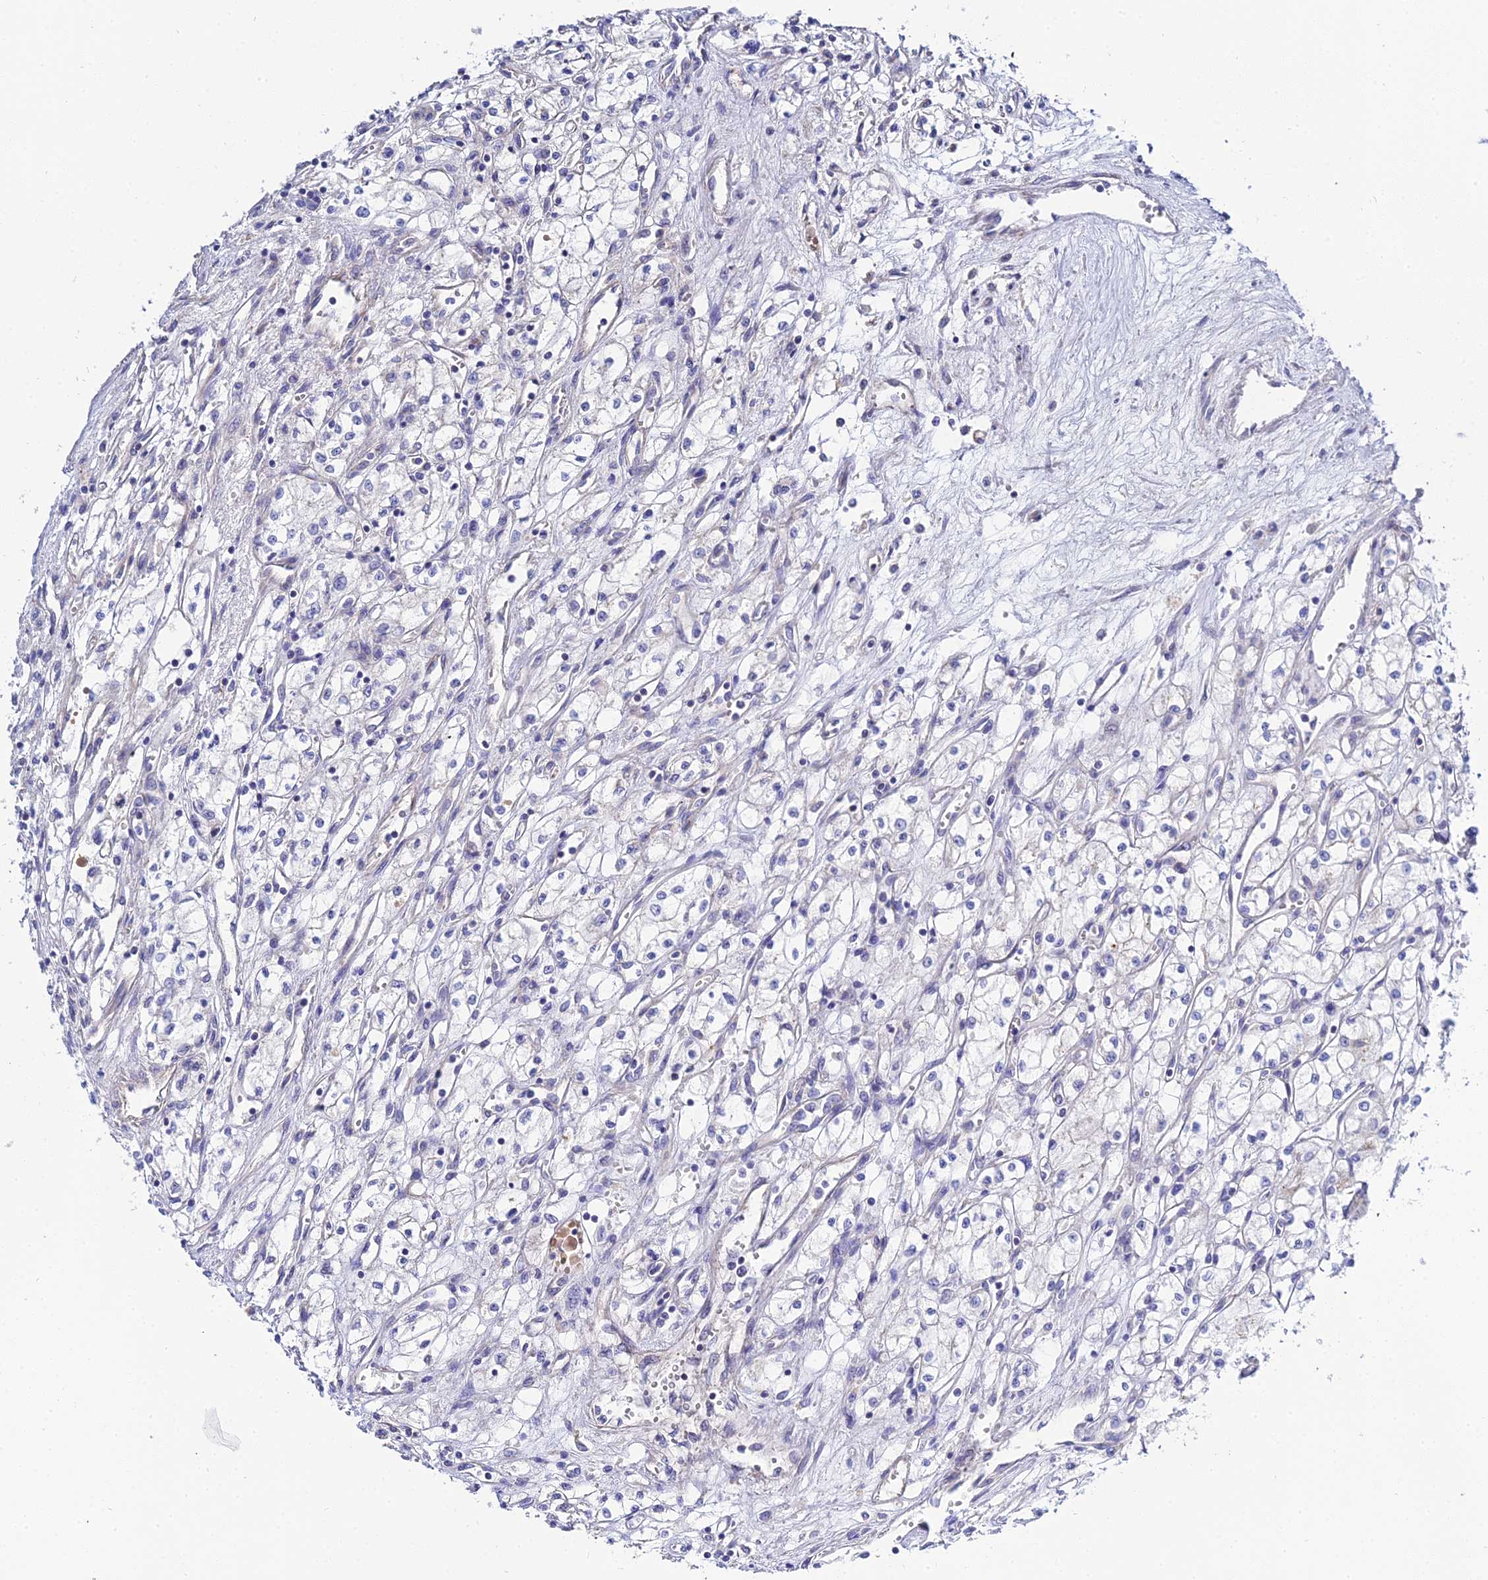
{"staining": {"intensity": "negative", "quantity": "none", "location": "none"}, "tissue": "renal cancer", "cell_type": "Tumor cells", "image_type": "cancer", "snomed": [{"axis": "morphology", "description": "Adenocarcinoma, NOS"}, {"axis": "topography", "description": "Kidney"}], "caption": "This is a histopathology image of IHC staining of renal cancer (adenocarcinoma), which shows no expression in tumor cells. (DAB IHC with hematoxylin counter stain).", "gene": "APOBEC3H", "patient": {"sex": "male", "age": 59}}